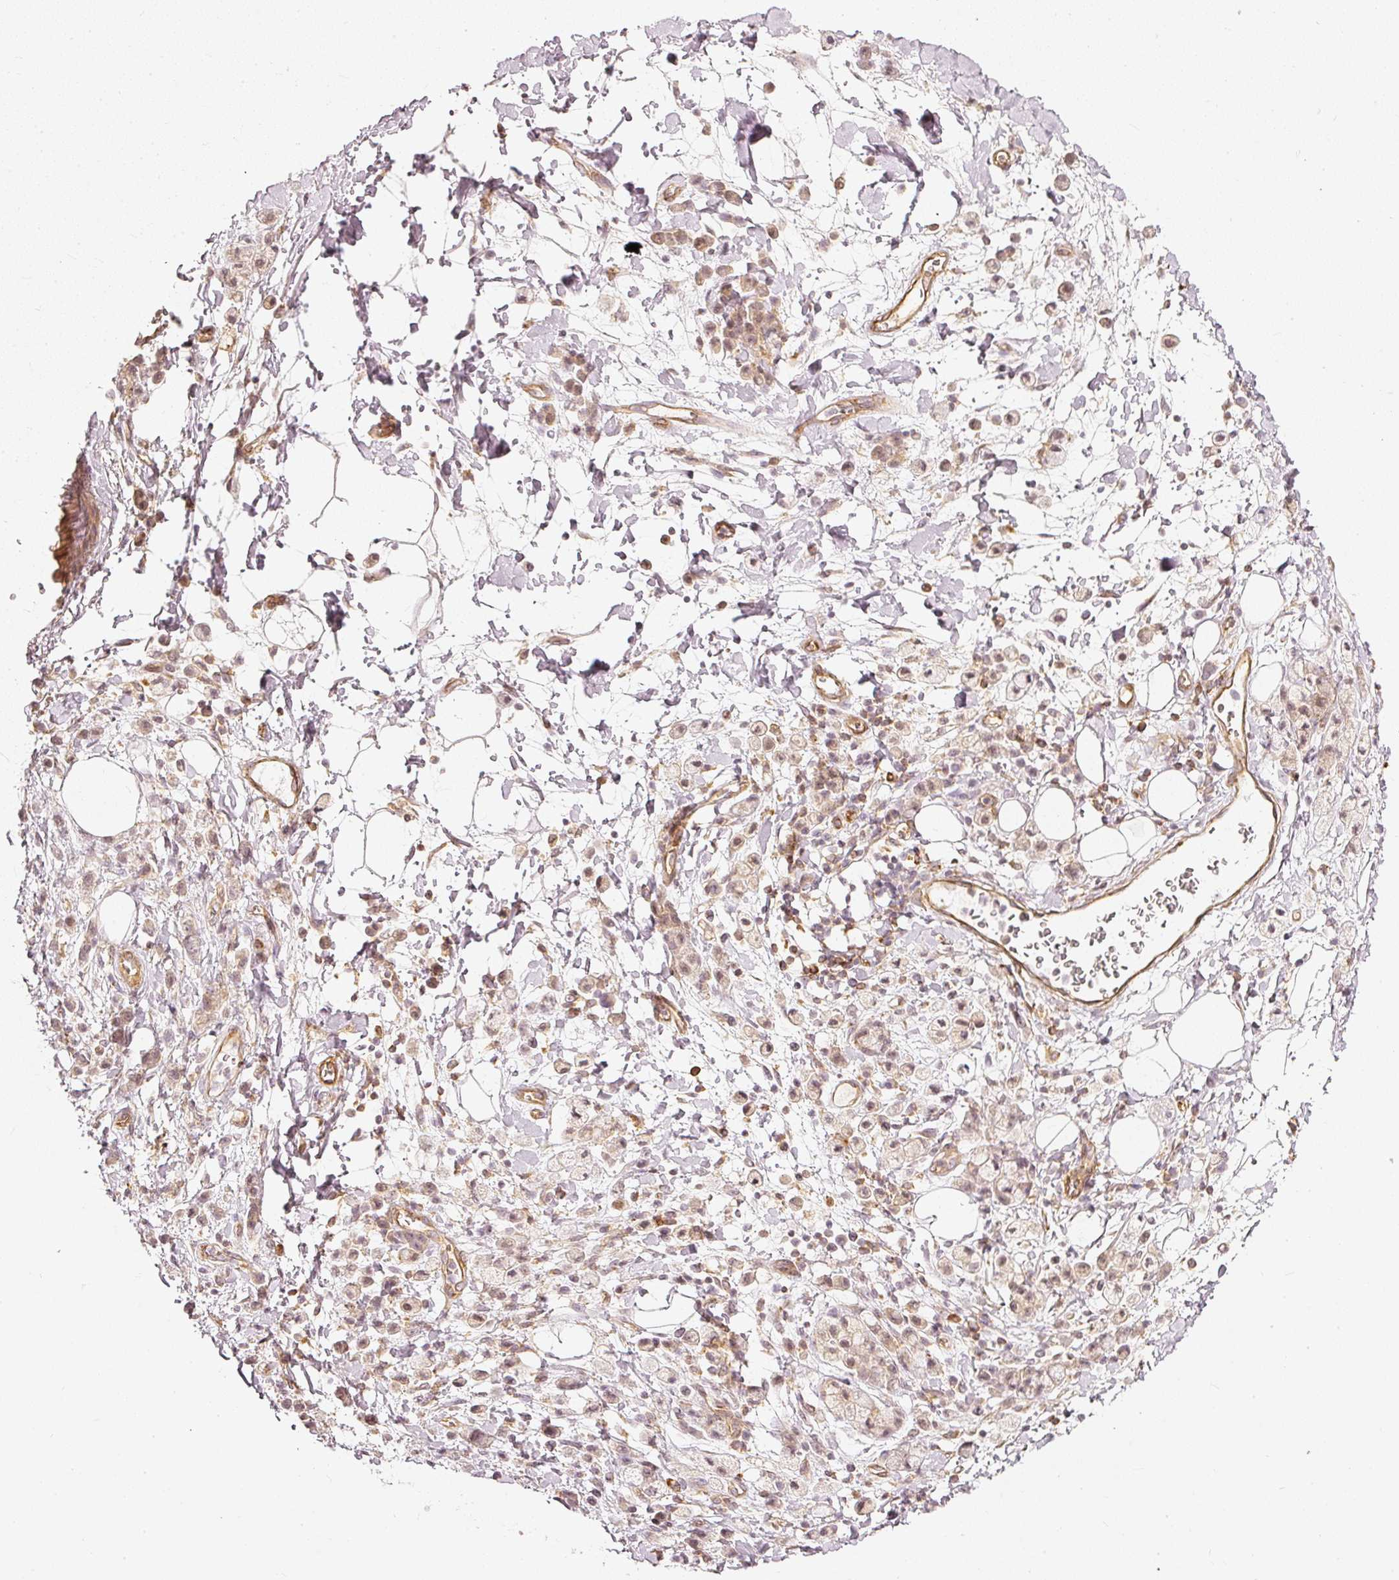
{"staining": {"intensity": "weak", "quantity": "25%-75%", "location": "cytoplasmic/membranous"}, "tissue": "stomach cancer", "cell_type": "Tumor cells", "image_type": "cancer", "snomed": [{"axis": "morphology", "description": "Adenocarcinoma, NOS"}, {"axis": "topography", "description": "Stomach"}], "caption": "IHC (DAB) staining of stomach cancer exhibits weak cytoplasmic/membranous protein positivity in approximately 25%-75% of tumor cells.", "gene": "DRD2", "patient": {"sex": "male", "age": 77}}